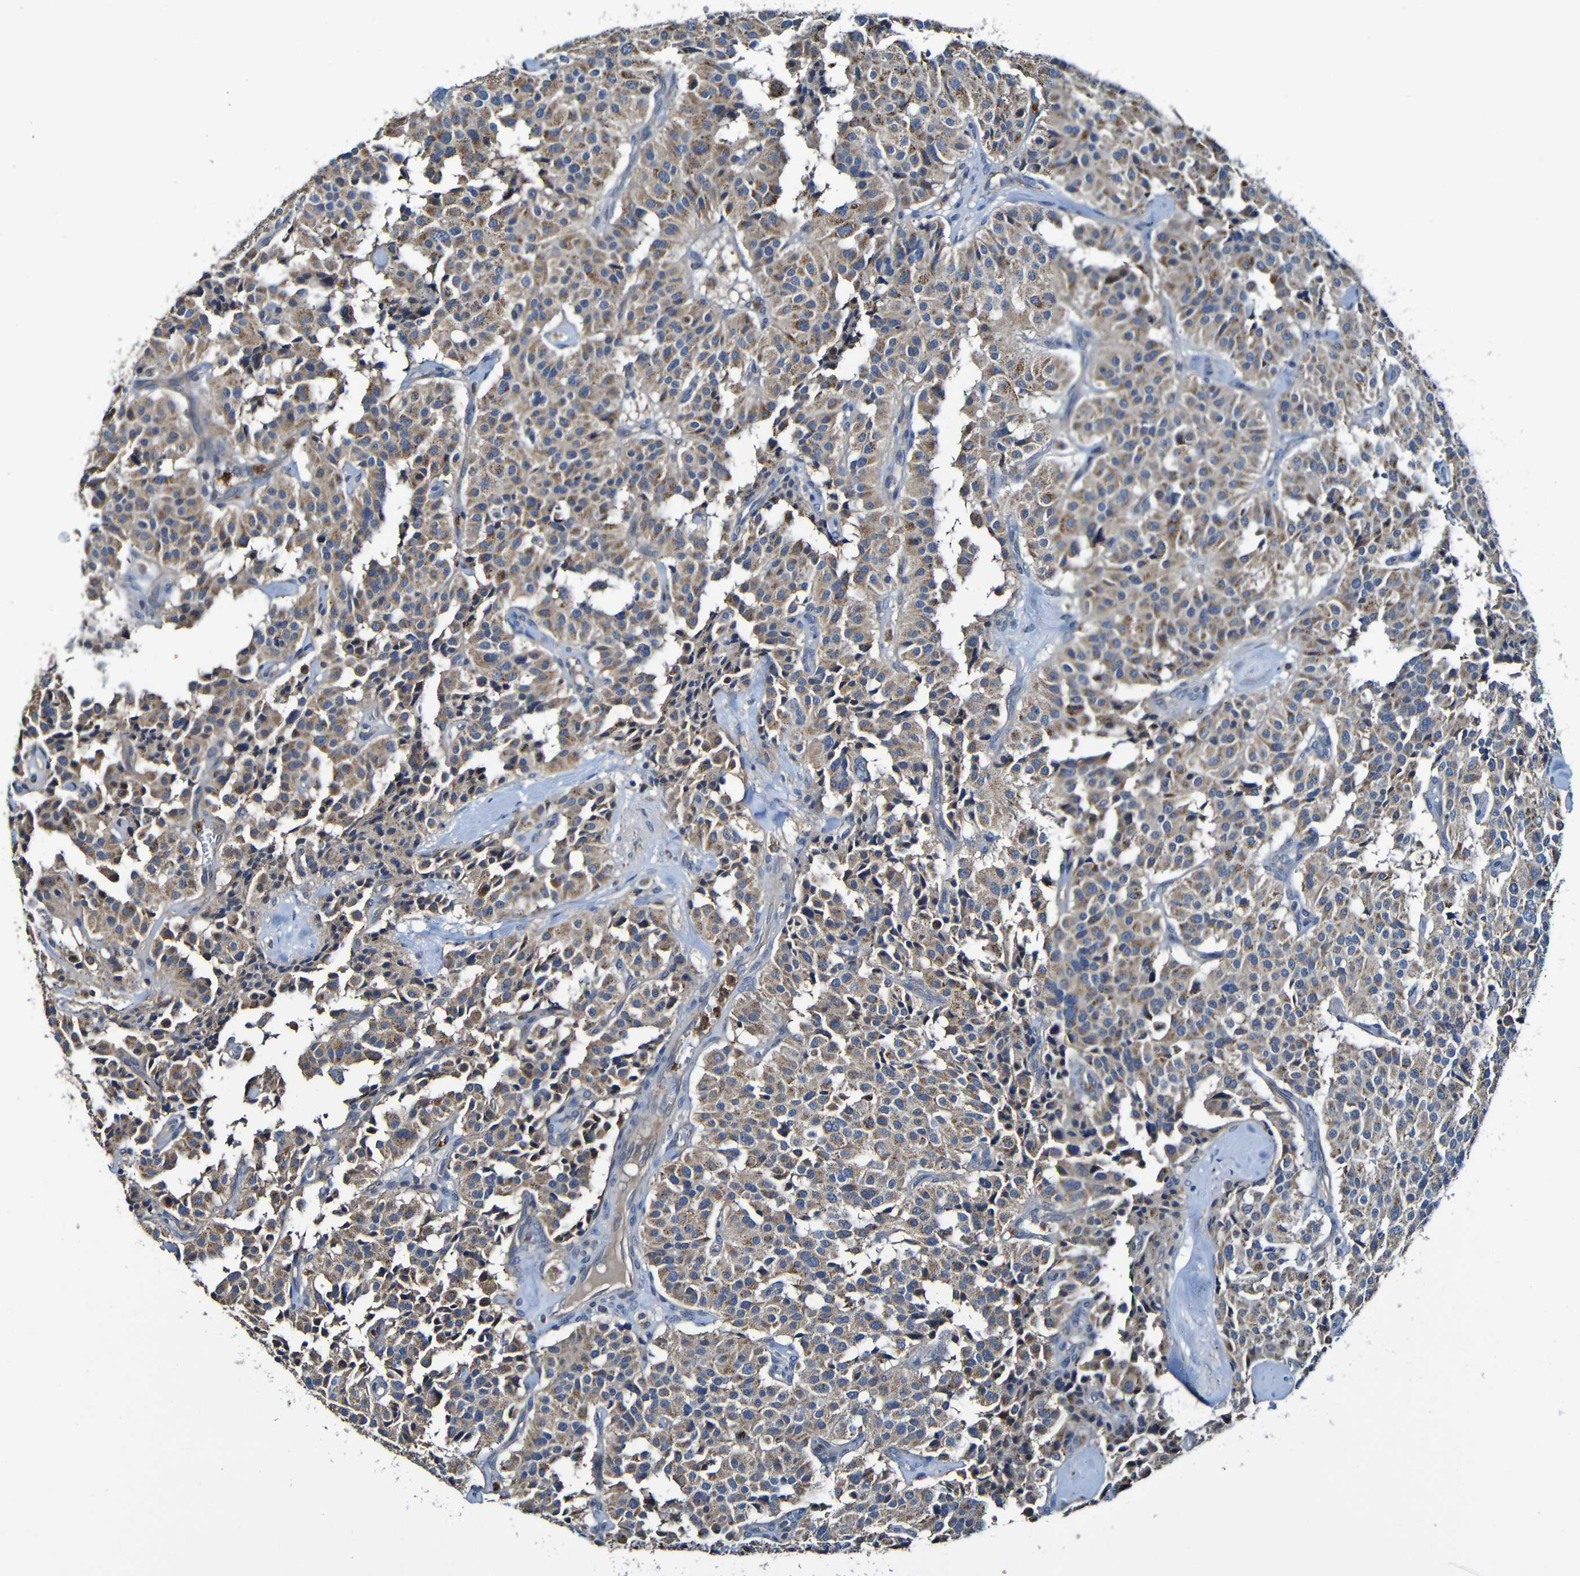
{"staining": {"intensity": "weak", "quantity": ">75%", "location": "cytoplasmic/membranous"}, "tissue": "carcinoid", "cell_type": "Tumor cells", "image_type": "cancer", "snomed": [{"axis": "morphology", "description": "Carcinoid, malignant, NOS"}, {"axis": "topography", "description": "Lung"}], "caption": "Immunohistochemical staining of human carcinoid demonstrates weak cytoplasmic/membranous protein positivity in about >75% of tumor cells. (Brightfield microscopy of DAB IHC at high magnification).", "gene": "ADAM15", "patient": {"sex": "male", "age": 30}}